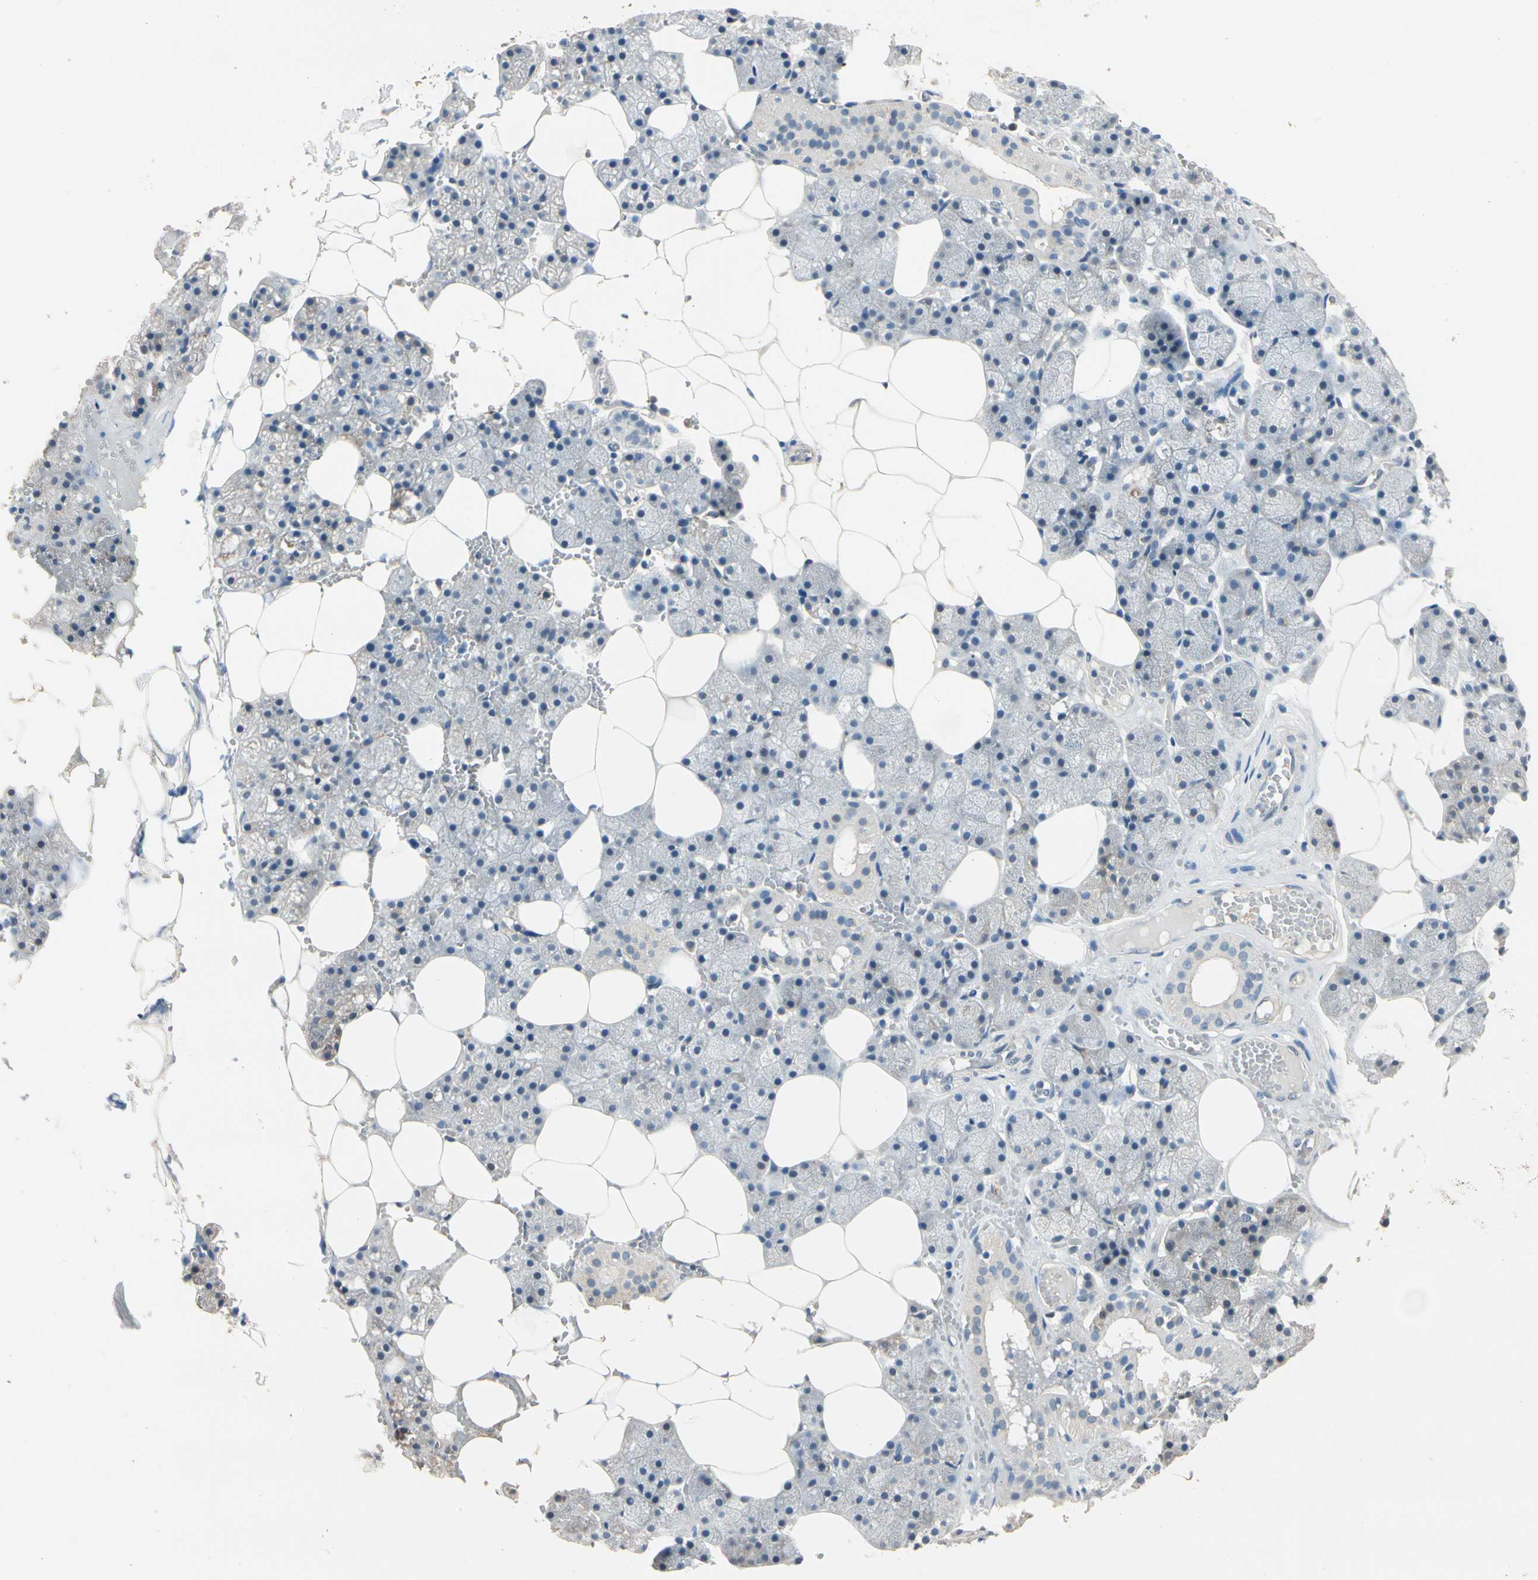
{"staining": {"intensity": "moderate", "quantity": ">75%", "location": "cytoplasmic/membranous"}, "tissue": "salivary gland", "cell_type": "Glandular cells", "image_type": "normal", "snomed": [{"axis": "morphology", "description": "Normal tissue, NOS"}, {"axis": "topography", "description": "Salivary gland"}], "caption": "An immunohistochemistry (IHC) image of benign tissue is shown. Protein staining in brown shows moderate cytoplasmic/membranous positivity in salivary gland within glandular cells. (DAB (3,3'-diaminobenzidine) IHC, brown staining for protein, blue staining for nuclei).", "gene": "TASOR", "patient": {"sex": "male", "age": 62}}